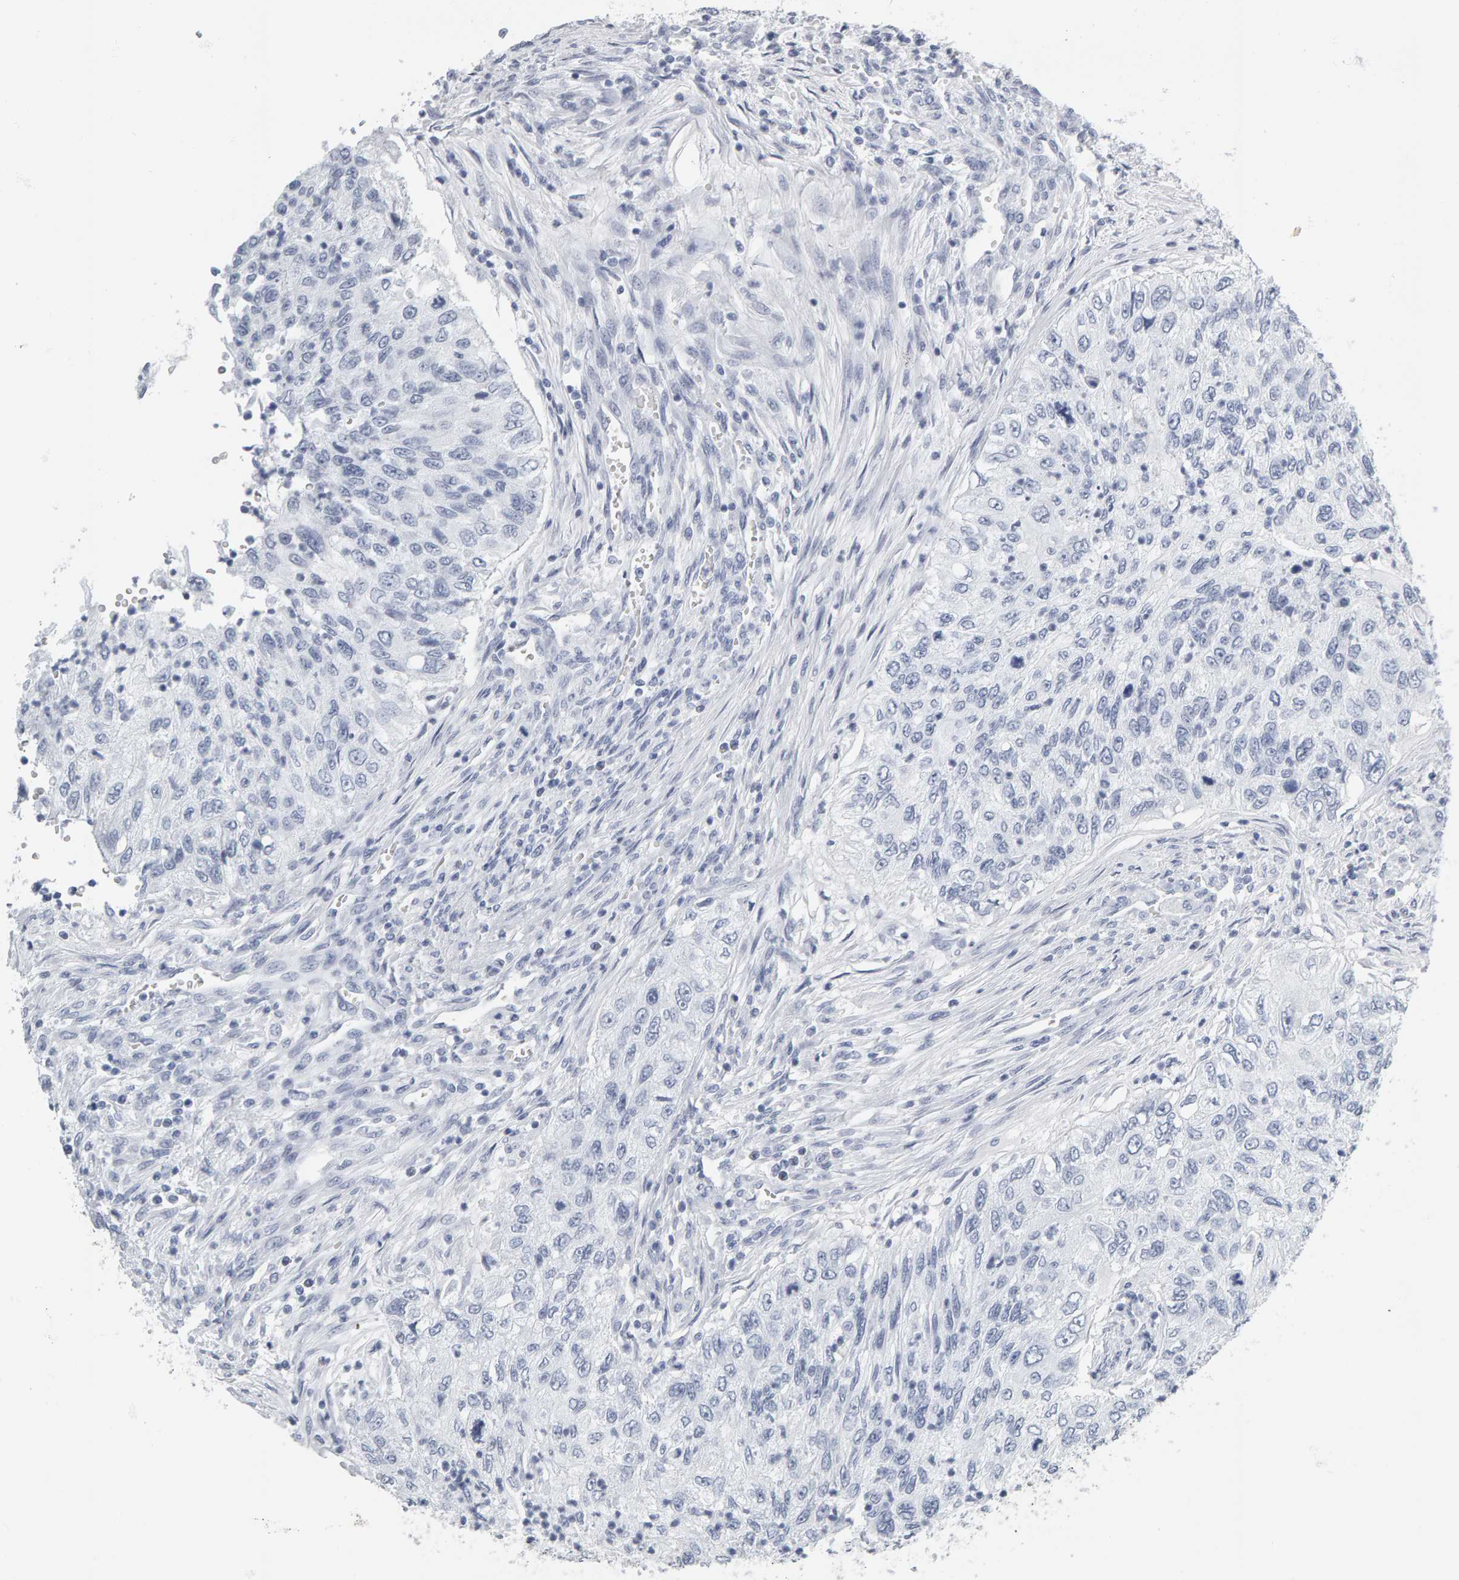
{"staining": {"intensity": "negative", "quantity": "none", "location": "none"}, "tissue": "urothelial cancer", "cell_type": "Tumor cells", "image_type": "cancer", "snomed": [{"axis": "morphology", "description": "Urothelial carcinoma, High grade"}, {"axis": "topography", "description": "Urinary bladder"}], "caption": "IHC of human urothelial carcinoma (high-grade) displays no expression in tumor cells.", "gene": "SPACA3", "patient": {"sex": "female", "age": 60}}